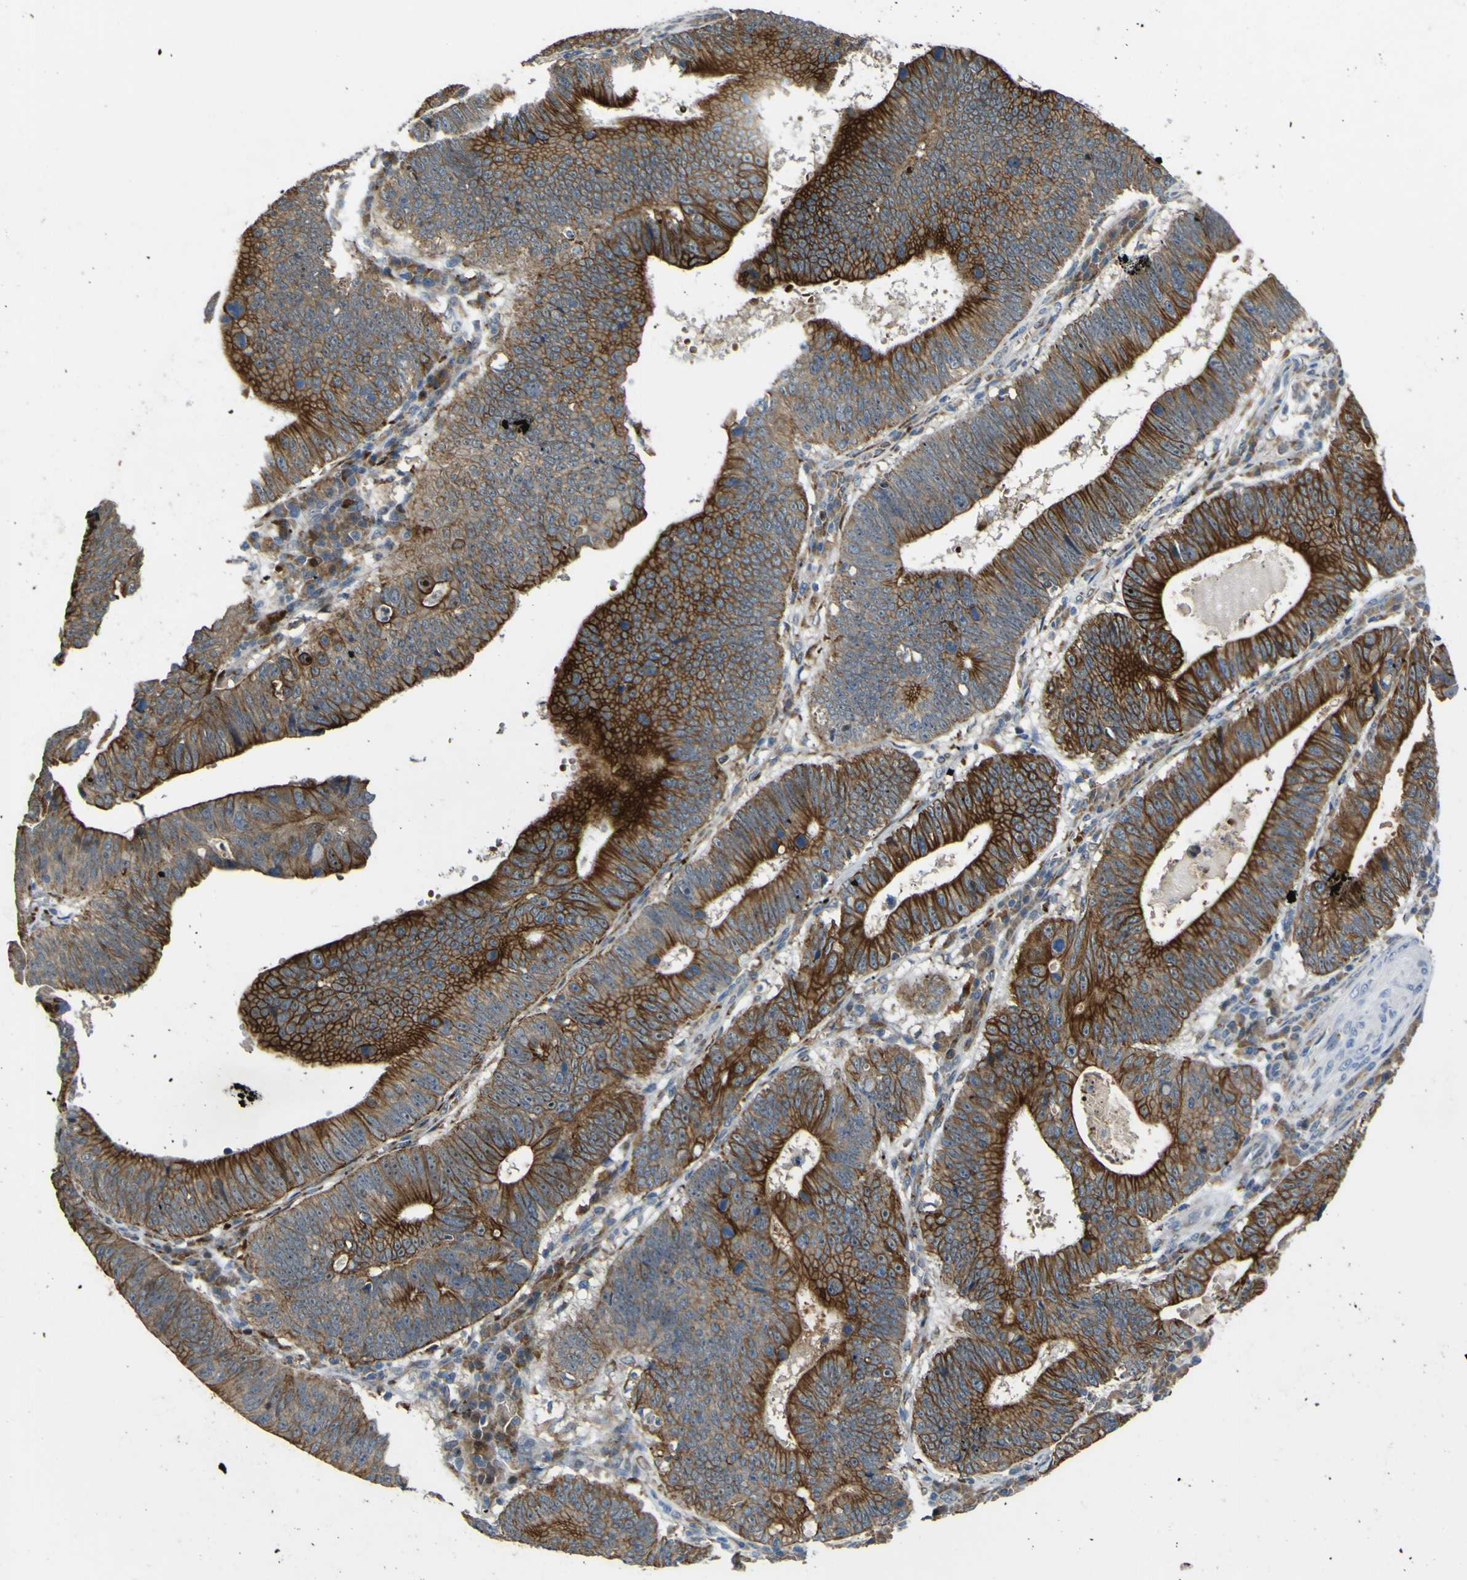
{"staining": {"intensity": "strong", "quantity": ">75%", "location": "cytoplasmic/membranous"}, "tissue": "stomach cancer", "cell_type": "Tumor cells", "image_type": "cancer", "snomed": [{"axis": "morphology", "description": "Adenocarcinoma, NOS"}, {"axis": "topography", "description": "Stomach"}], "caption": "Adenocarcinoma (stomach) stained for a protein displays strong cytoplasmic/membranous positivity in tumor cells. Nuclei are stained in blue.", "gene": "LBHD1", "patient": {"sex": "male", "age": 59}}